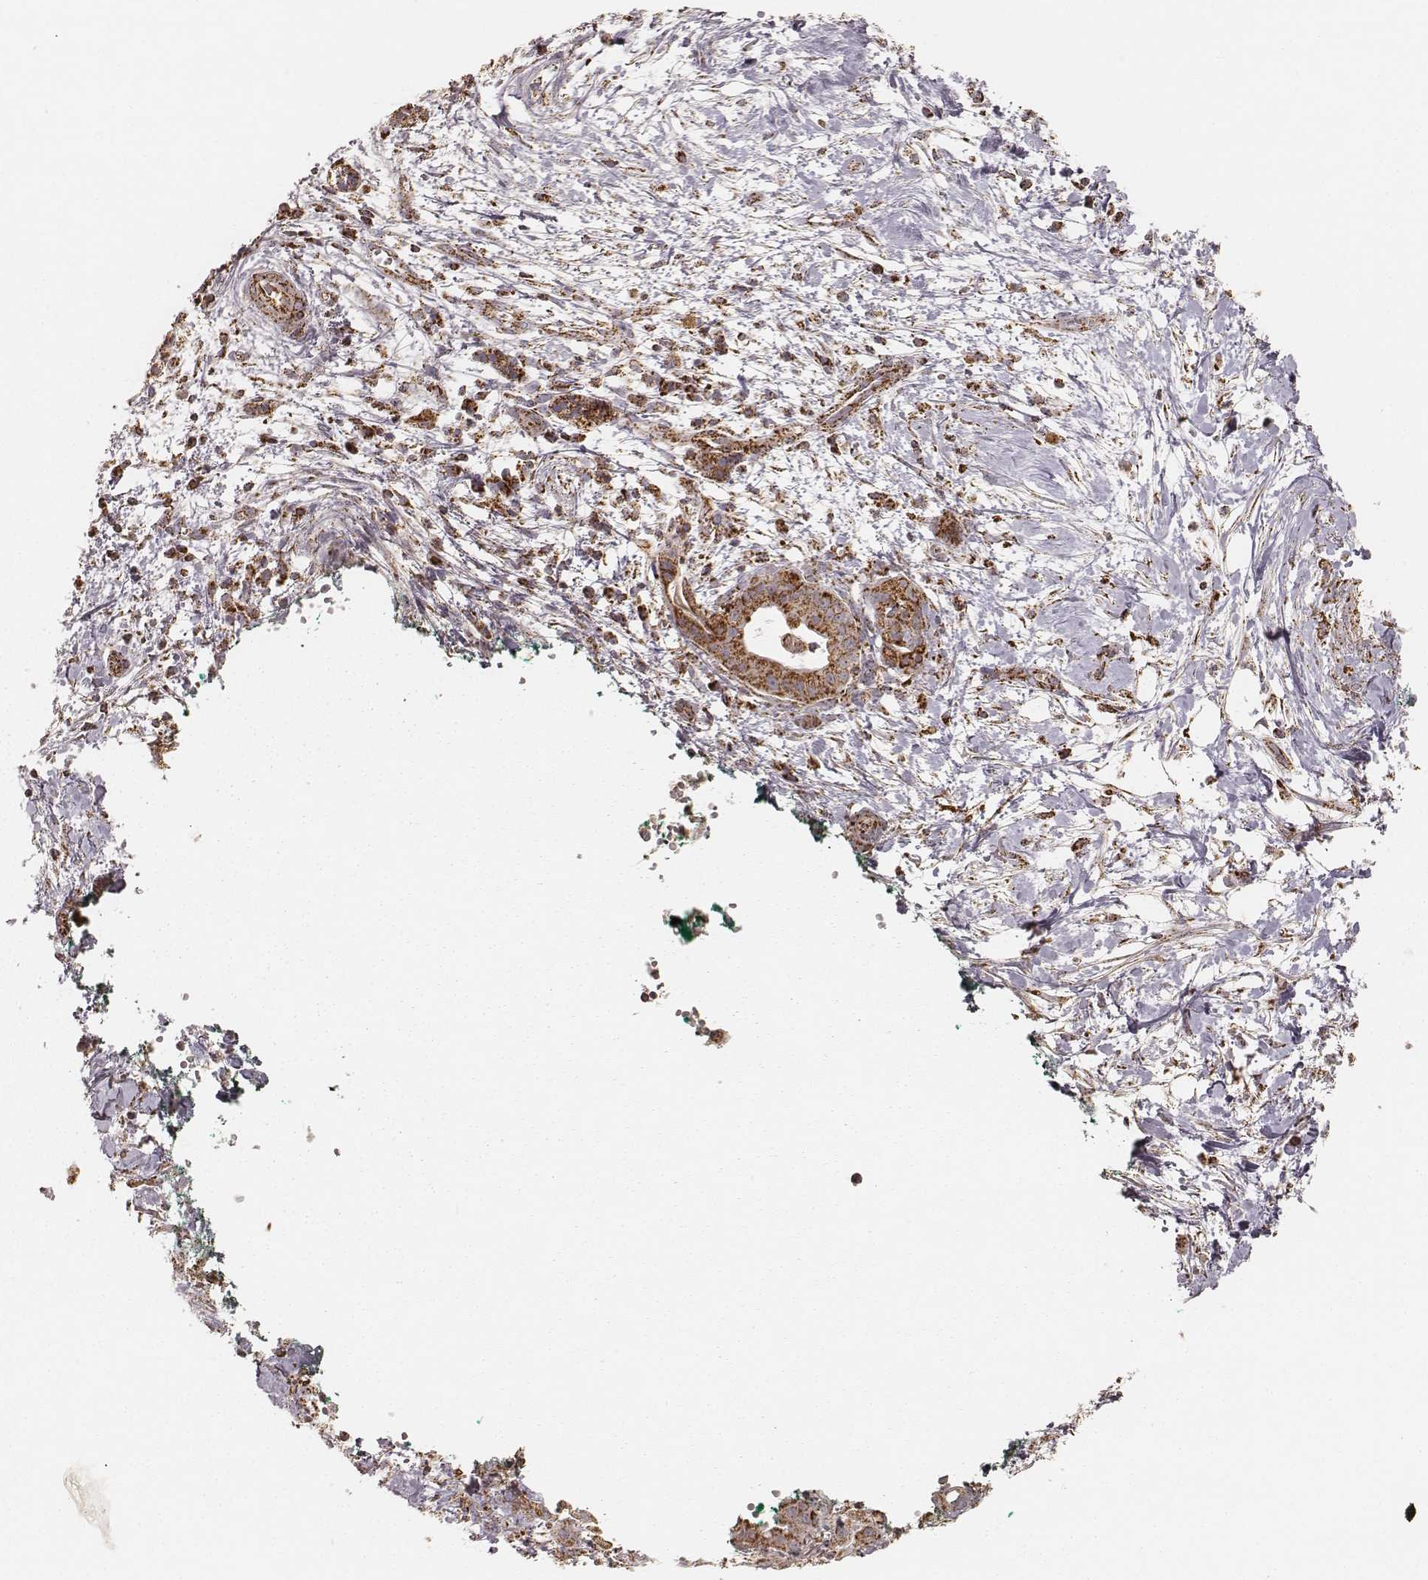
{"staining": {"intensity": "strong", "quantity": ">75%", "location": "cytoplasmic/membranous"}, "tissue": "pancreatic cancer", "cell_type": "Tumor cells", "image_type": "cancer", "snomed": [{"axis": "morphology", "description": "Normal tissue, NOS"}, {"axis": "morphology", "description": "Adenocarcinoma, NOS"}, {"axis": "topography", "description": "Lymph node"}, {"axis": "topography", "description": "Pancreas"}], "caption": "The immunohistochemical stain highlights strong cytoplasmic/membranous positivity in tumor cells of pancreatic cancer tissue.", "gene": "CS", "patient": {"sex": "female", "age": 58}}